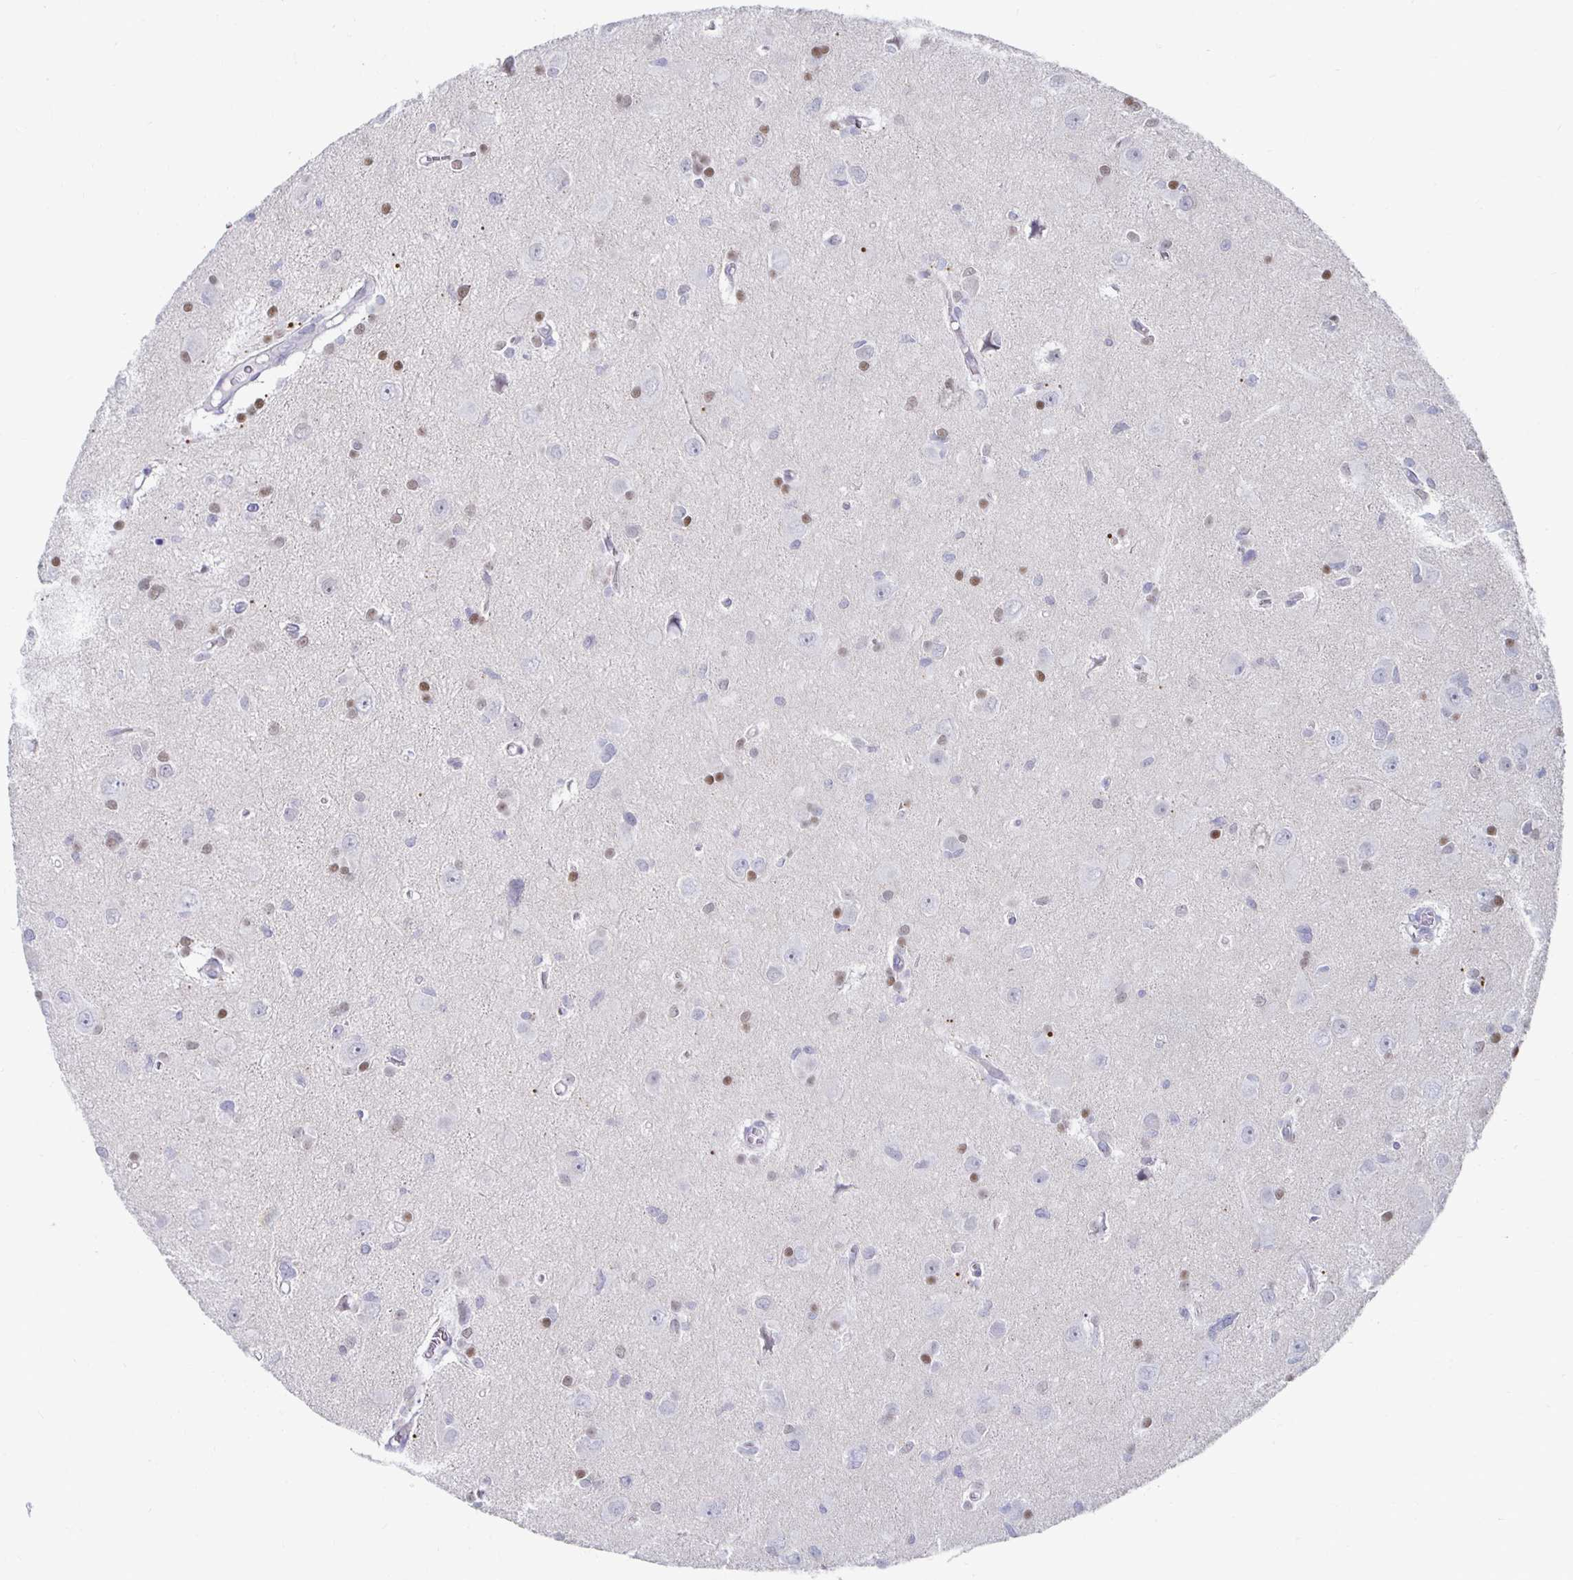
{"staining": {"intensity": "negative", "quantity": "none", "location": "none"}, "tissue": "glioma", "cell_type": "Tumor cells", "image_type": "cancer", "snomed": [{"axis": "morphology", "description": "Glioma, malignant, High grade"}, {"axis": "topography", "description": "Brain"}], "caption": "An image of human malignant glioma (high-grade) is negative for staining in tumor cells. (DAB (3,3'-diaminobenzidine) immunohistochemistry (IHC) visualized using brightfield microscopy, high magnification).", "gene": "NOCT", "patient": {"sex": "male", "age": 23}}